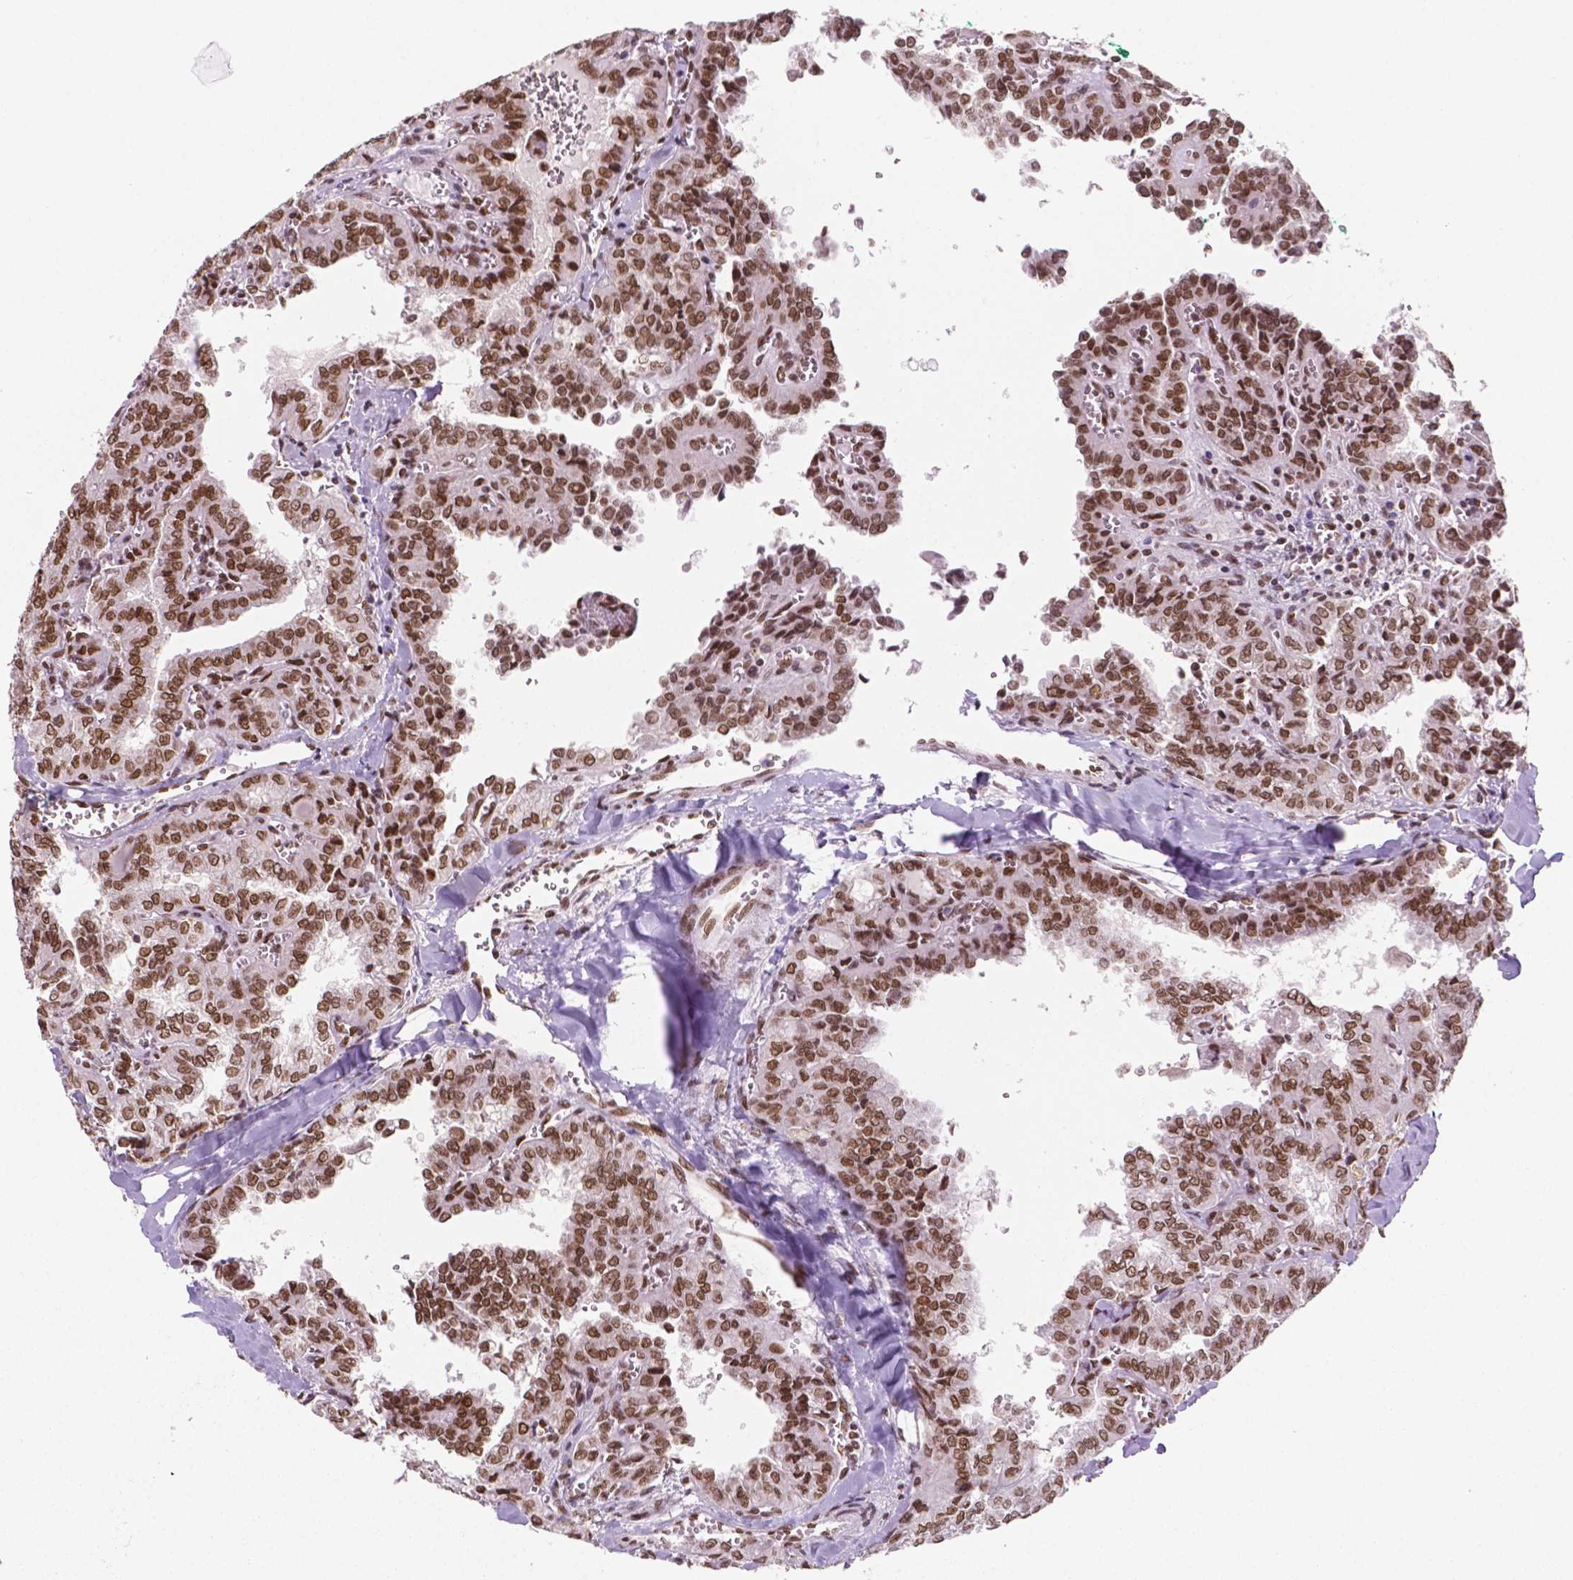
{"staining": {"intensity": "moderate", "quantity": "25%-75%", "location": "nuclear"}, "tissue": "thyroid cancer", "cell_type": "Tumor cells", "image_type": "cancer", "snomed": [{"axis": "morphology", "description": "Papillary adenocarcinoma, NOS"}, {"axis": "topography", "description": "Thyroid gland"}], "caption": "Immunohistochemical staining of human papillary adenocarcinoma (thyroid) reveals medium levels of moderate nuclear positivity in about 25%-75% of tumor cells.", "gene": "MLH1", "patient": {"sex": "female", "age": 41}}